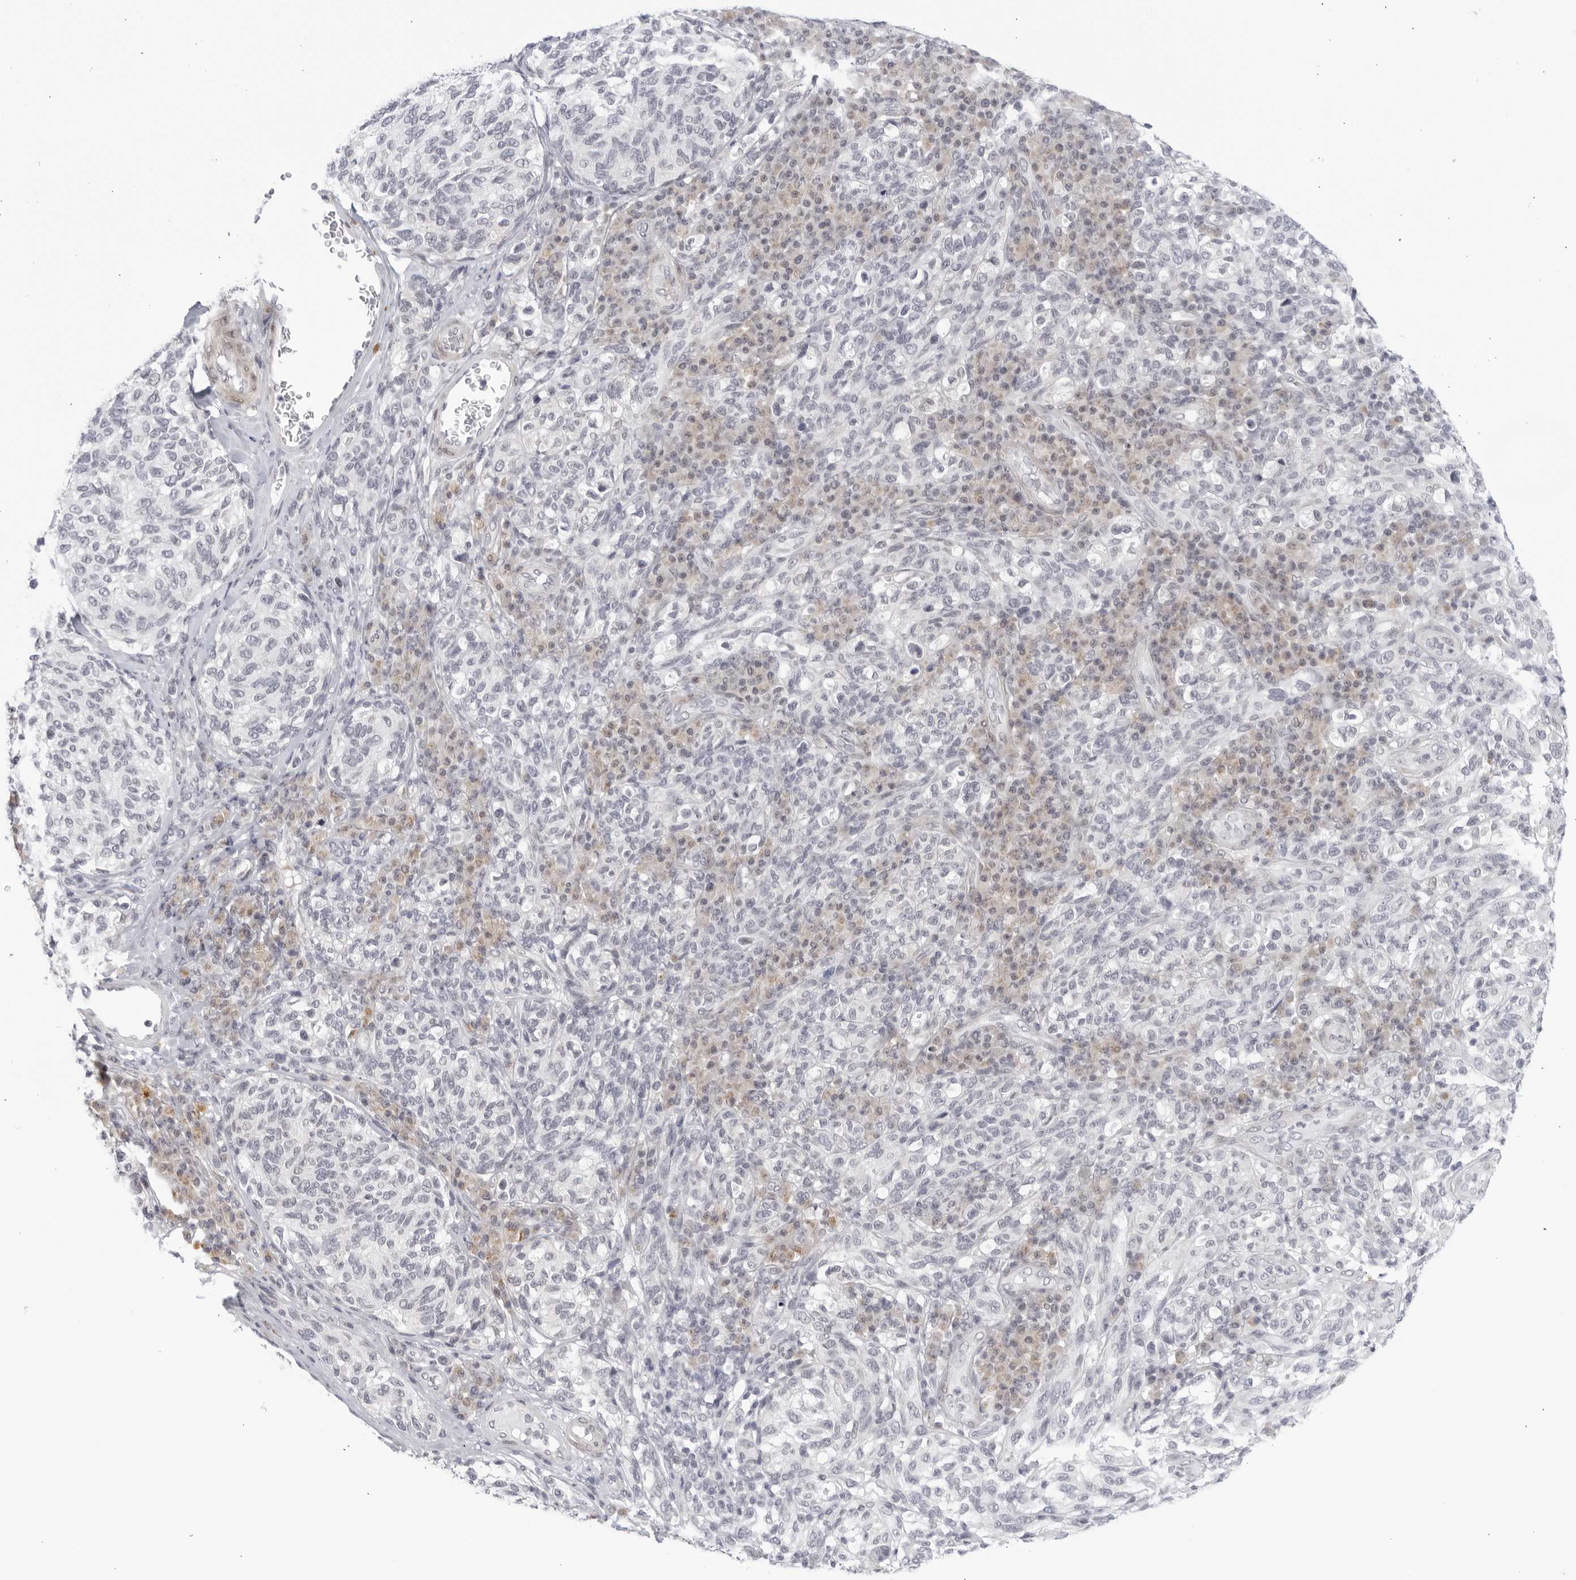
{"staining": {"intensity": "negative", "quantity": "none", "location": "none"}, "tissue": "melanoma", "cell_type": "Tumor cells", "image_type": "cancer", "snomed": [{"axis": "morphology", "description": "Malignant melanoma, NOS"}, {"axis": "topography", "description": "Skin"}], "caption": "Immunohistochemistry (IHC) photomicrograph of neoplastic tissue: human malignant melanoma stained with DAB (3,3'-diaminobenzidine) reveals no significant protein expression in tumor cells.", "gene": "WDTC1", "patient": {"sex": "female", "age": 73}}